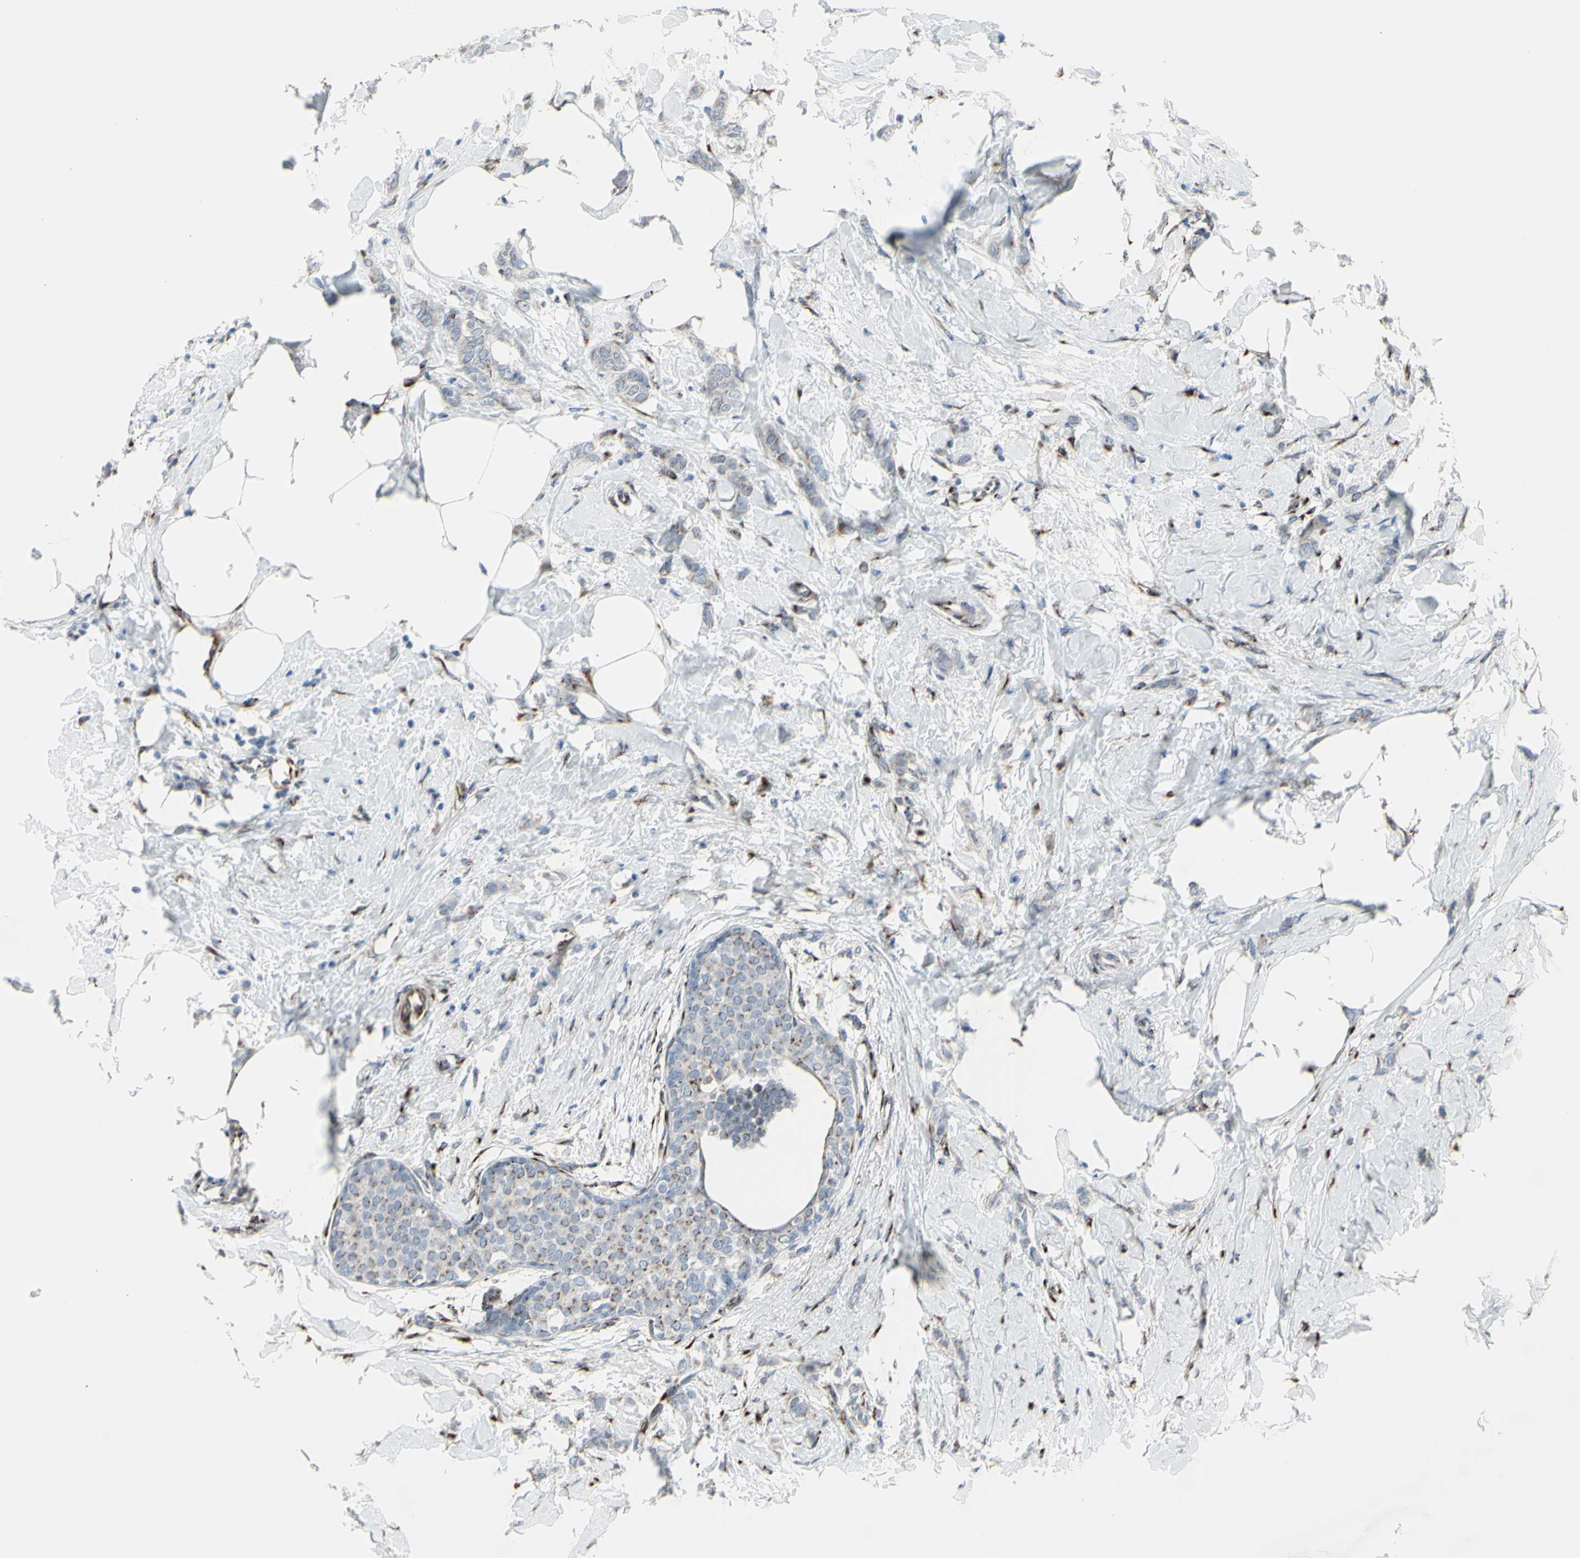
{"staining": {"intensity": "moderate", "quantity": "25%-75%", "location": "cytoplasmic/membranous"}, "tissue": "breast cancer", "cell_type": "Tumor cells", "image_type": "cancer", "snomed": [{"axis": "morphology", "description": "Lobular carcinoma, in situ"}, {"axis": "morphology", "description": "Lobular carcinoma"}, {"axis": "topography", "description": "Breast"}], "caption": "Breast cancer was stained to show a protein in brown. There is medium levels of moderate cytoplasmic/membranous expression in about 25%-75% of tumor cells.", "gene": "GLG1", "patient": {"sex": "female", "age": 41}}